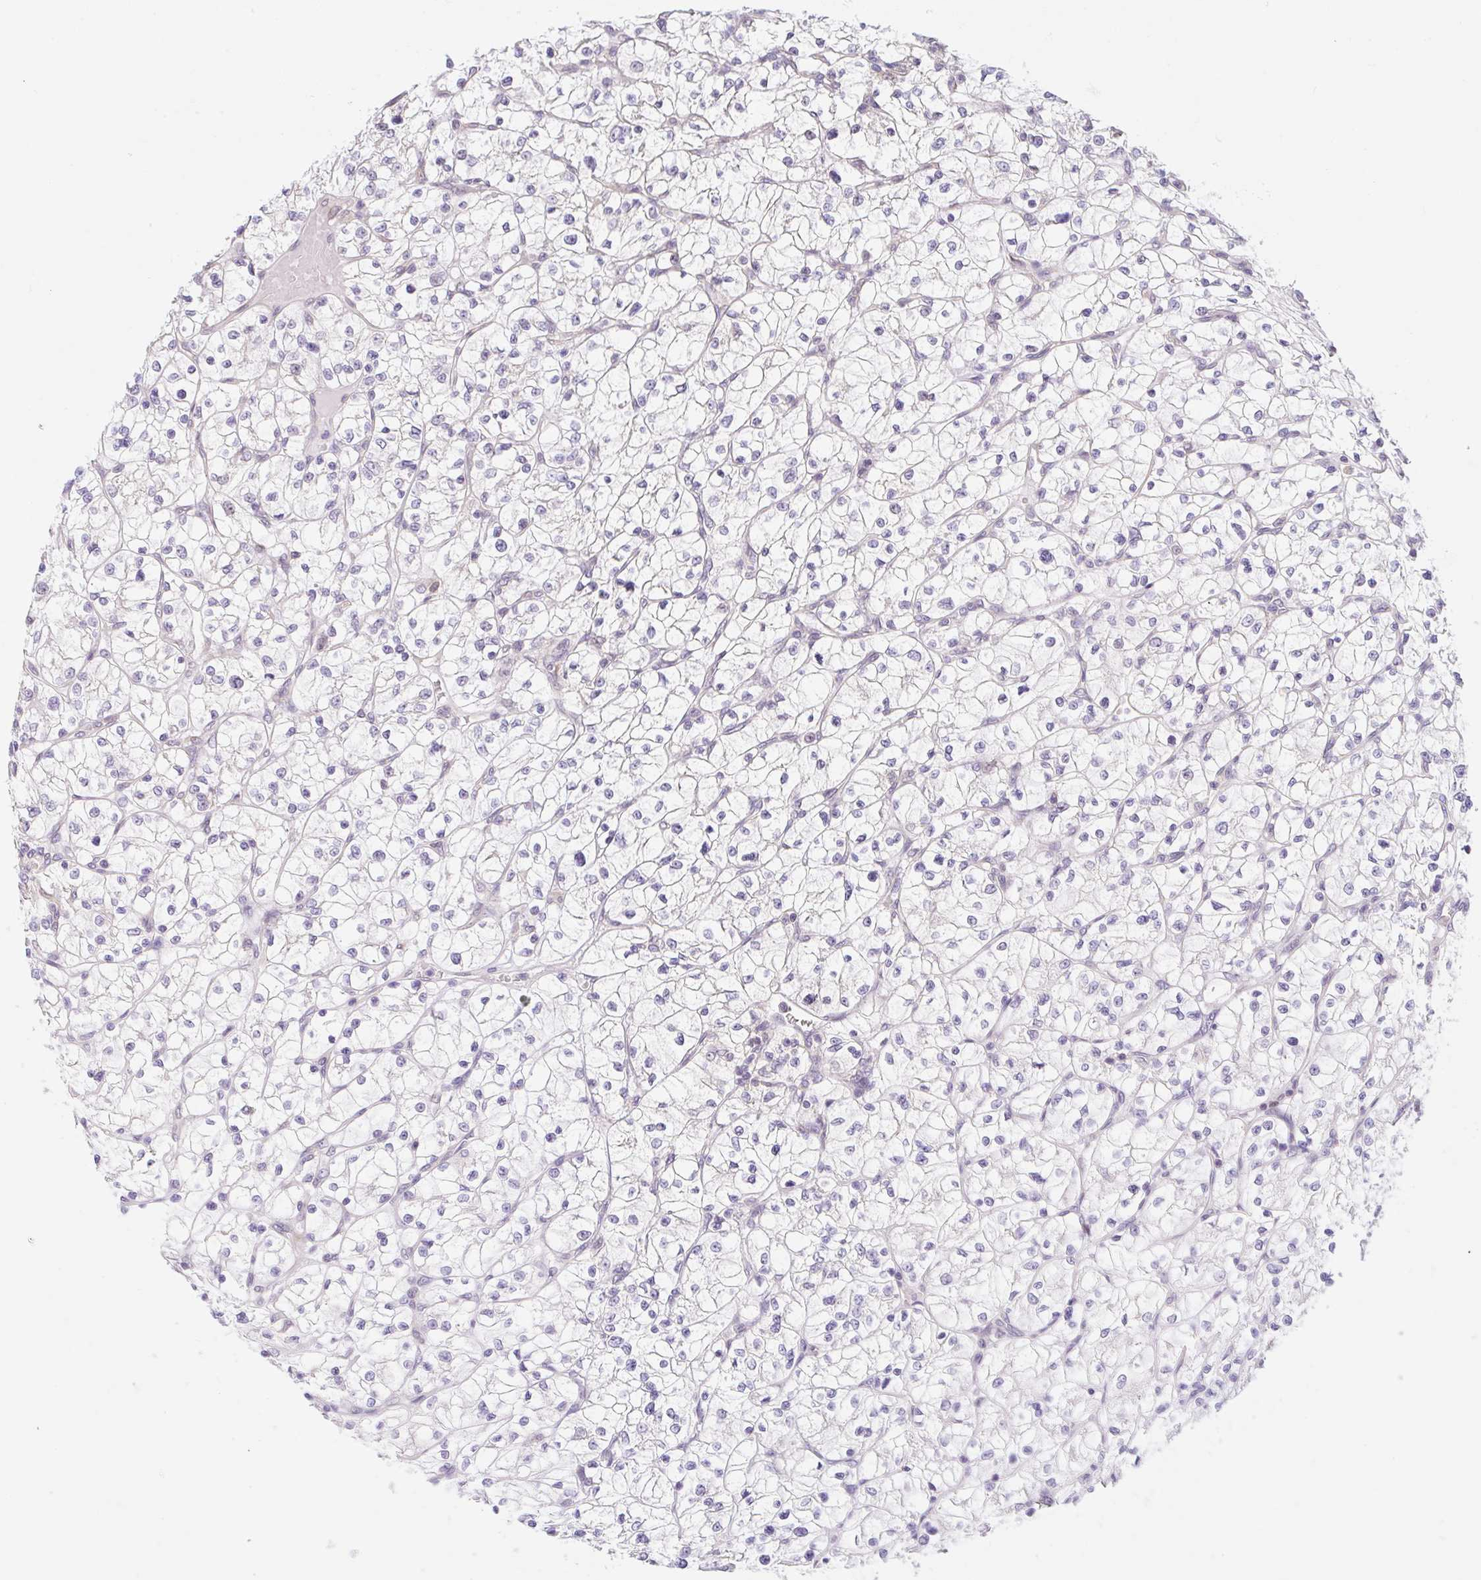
{"staining": {"intensity": "negative", "quantity": "none", "location": "none"}, "tissue": "renal cancer", "cell_type": "Tumor cells", "image_type": "cancer", "snomed": [{"axis": "morphology", "description": "Adenocarcinoma, NOS"}, {"axis": "topography", "description": "Kidney"}], "caption": "IHC photomicrograph of neoplastic tissue: human renal cancer (adenocarcinoma) stained with DAB reveals no significant protein expression in tumor cells.", "gene": "TBPL2", "patient": {"sex": "female", "age": 64}}